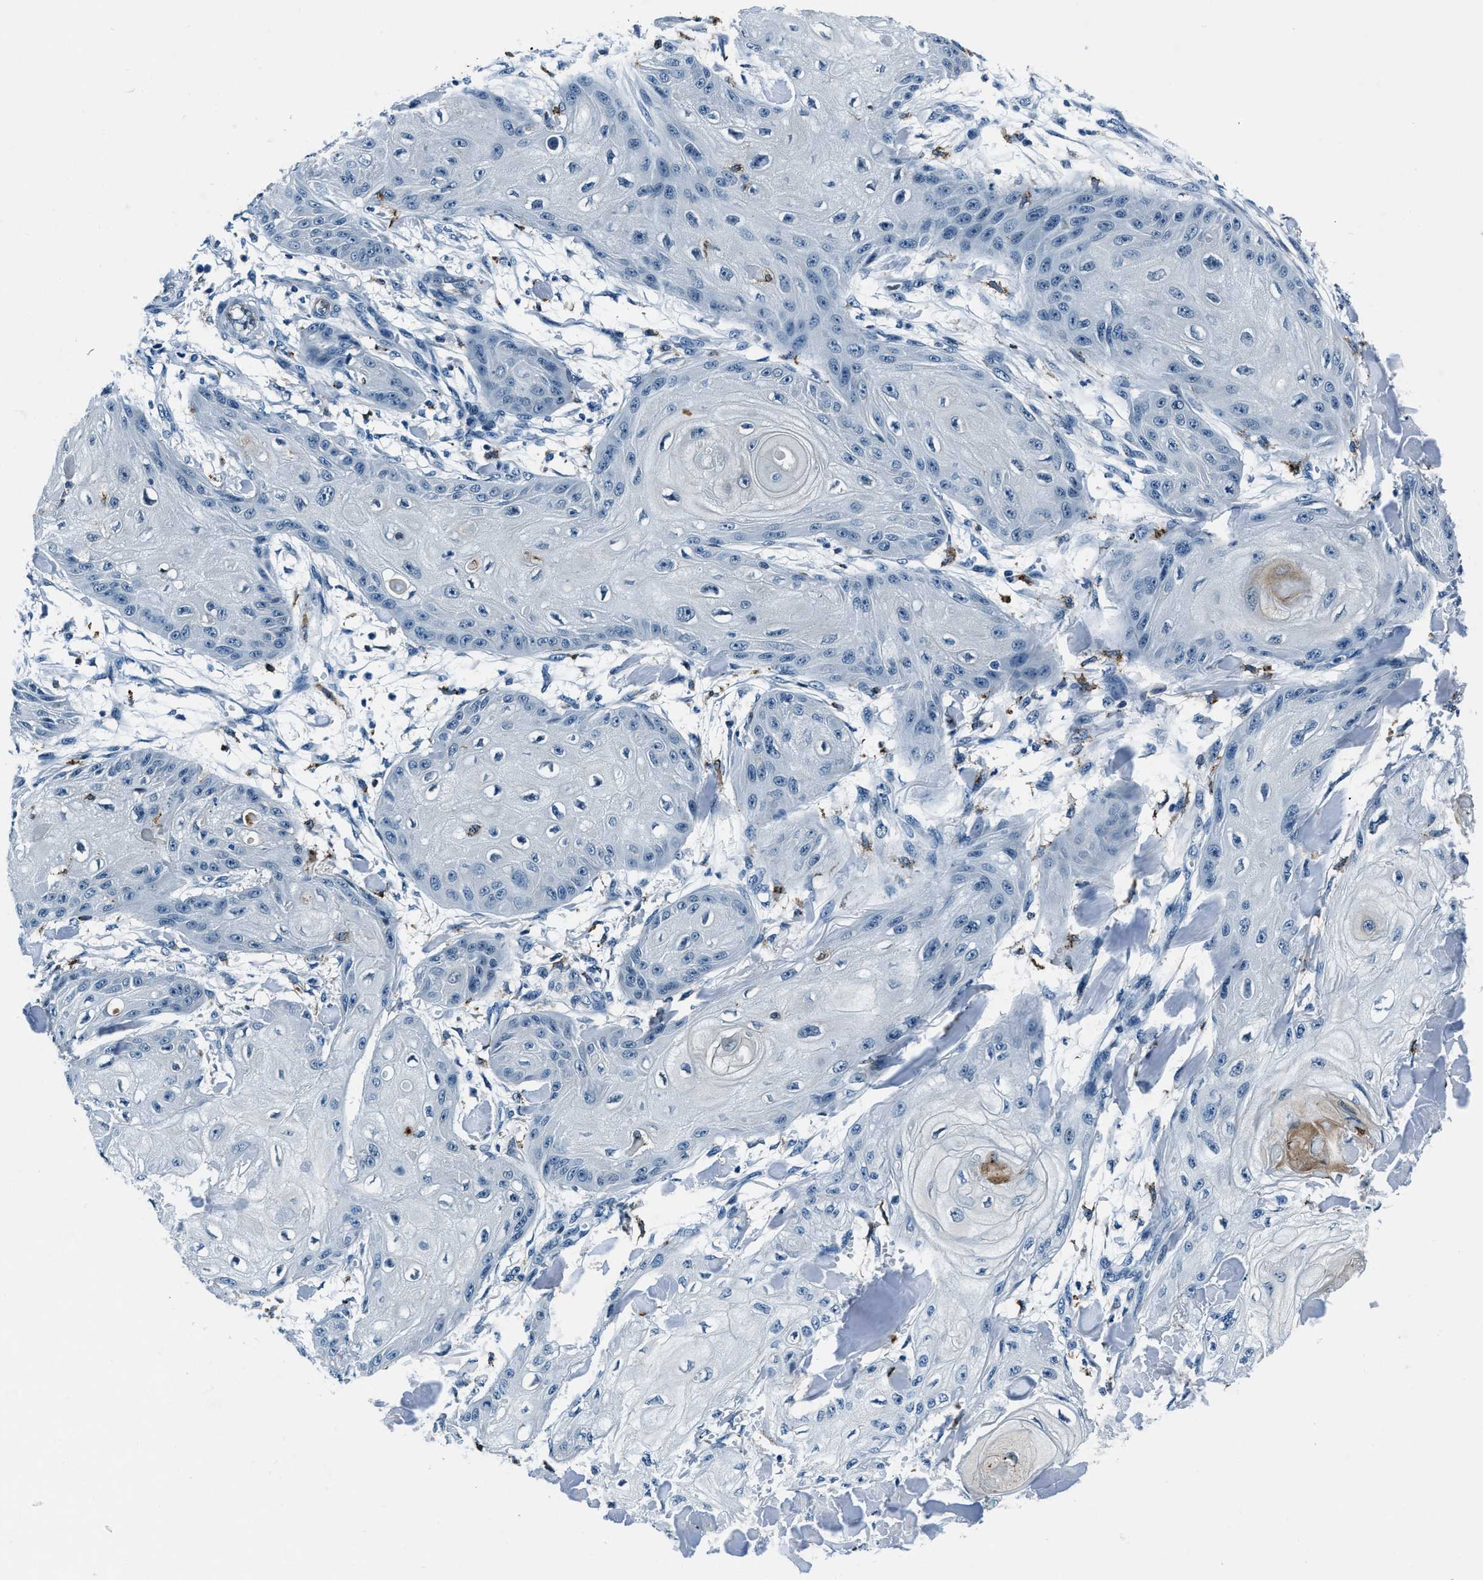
{"staining": {"intensity": "negative", "quantity": "none", "location": "none"}, "tissue": "skin cancer", "cell_type": "Tumor cells", "image_type": "cancer", "snomed": [{"axis": "morphology", "description": "Squamous cell carcinoma, NOS"}, {"axis": "topography", "description": "Skin"}], "caption": "Immunohistochemistry image of neoplastic tissue: human skin cancer (squamous cell carcinoma) stained with DAB exhibits no significant protein positivity in tumor cells.", "gene": "PTPDC1", "patient": {"sex": "male", "age": 74}}